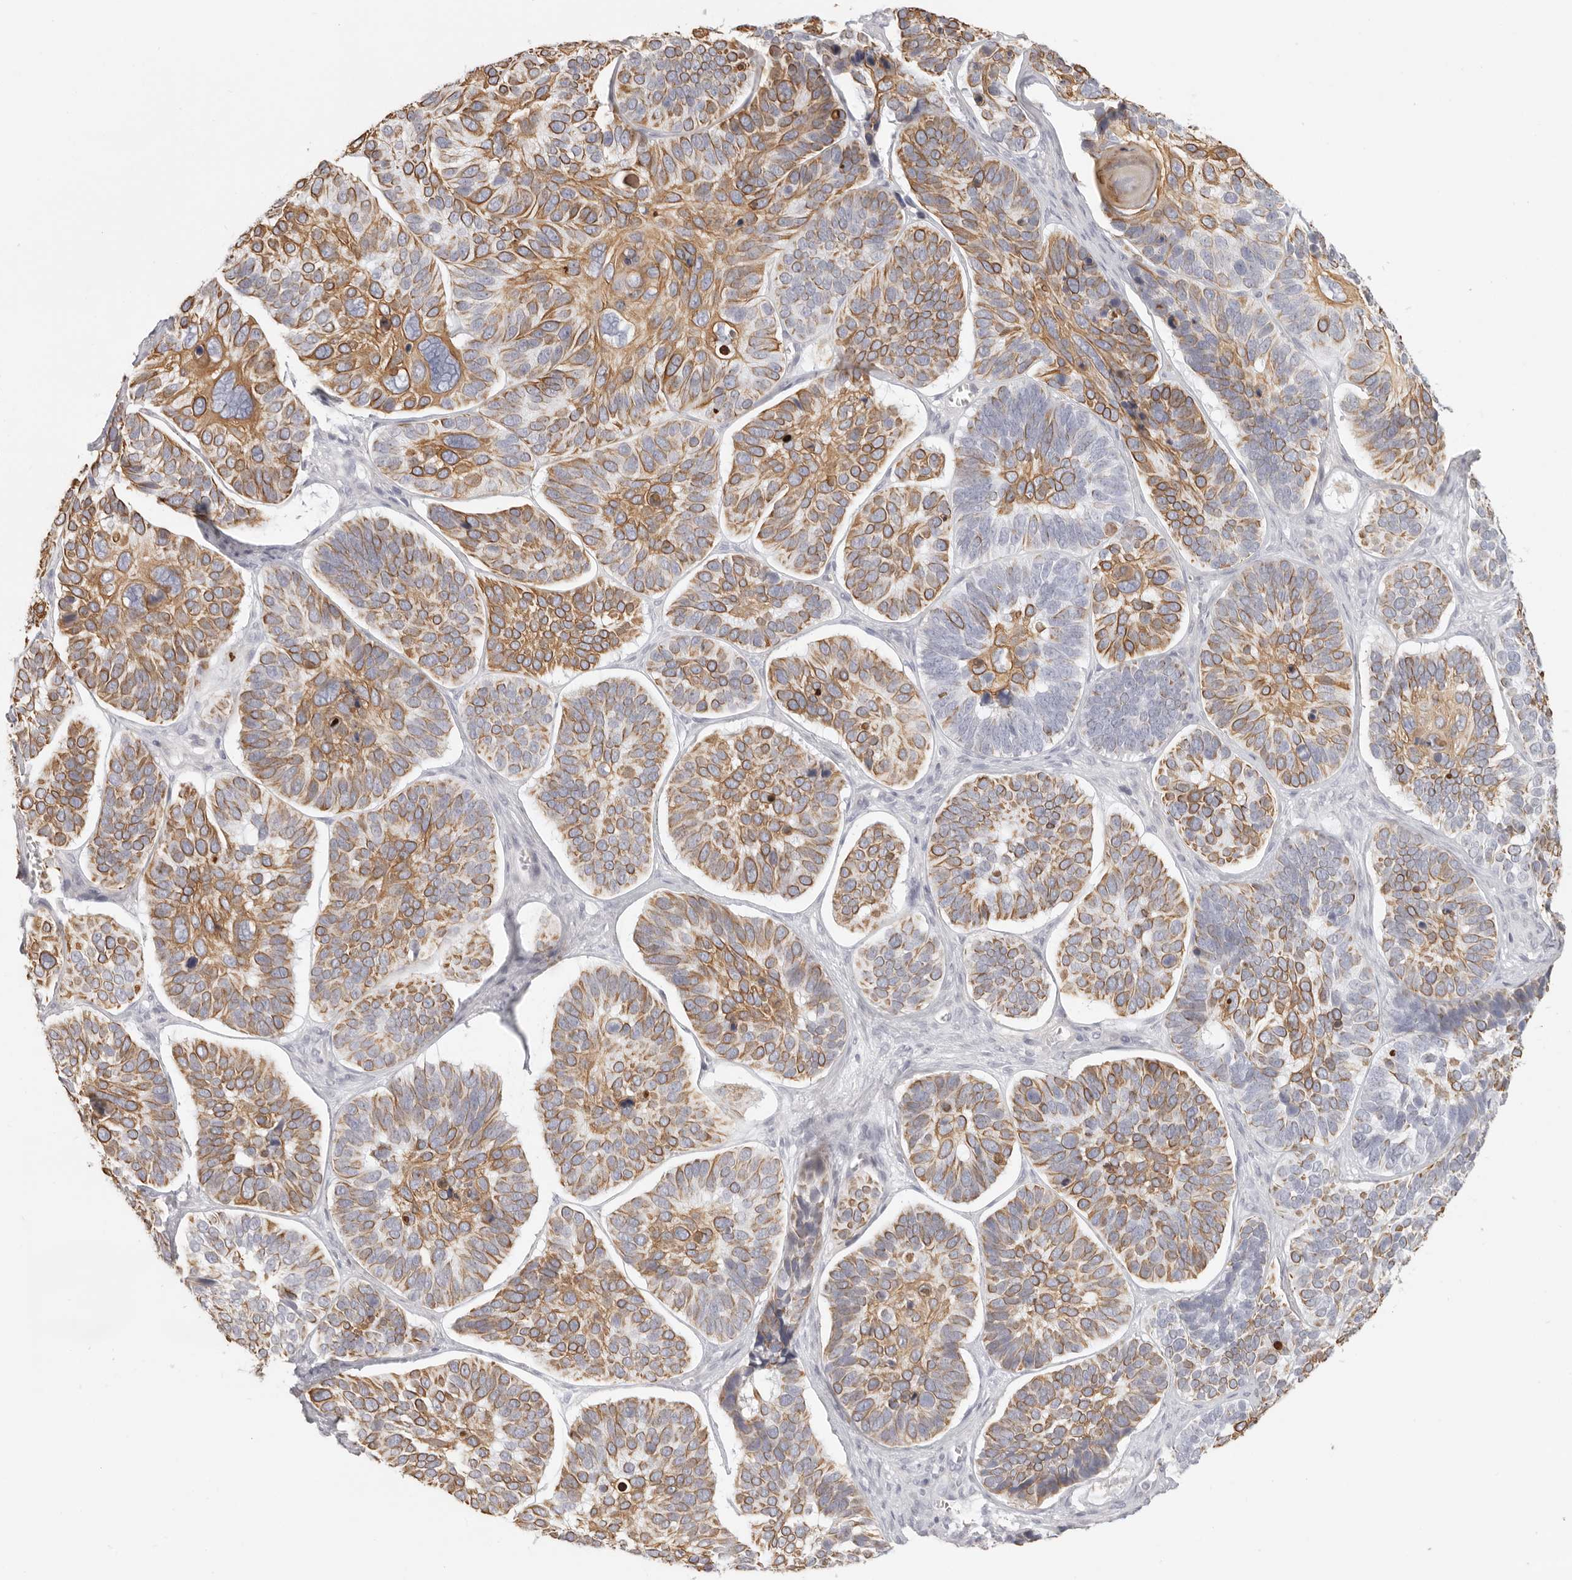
{"staining": {"intensity": "moderate", "quantity": "25%-75%", "location": "cytoplasmic/membranous"}, "tissue": "skin cancer", "cell_type": "Tumor cells", "image_type": "cancer", "snomed": [{"axis": "morphology", "description": "Basal cell carcinoma"}, {"axis": "topography", "description": "Skin"}], "caption": "Basal cell carcinoma (skin) was stained to show a protein in brown. There is medium levels of moderate cytoplasmic/membranous staining in approximately 25%-75% of tumor cells.", "gene": "RXFP1", "patient": {"sex": "male", "age": 62}}